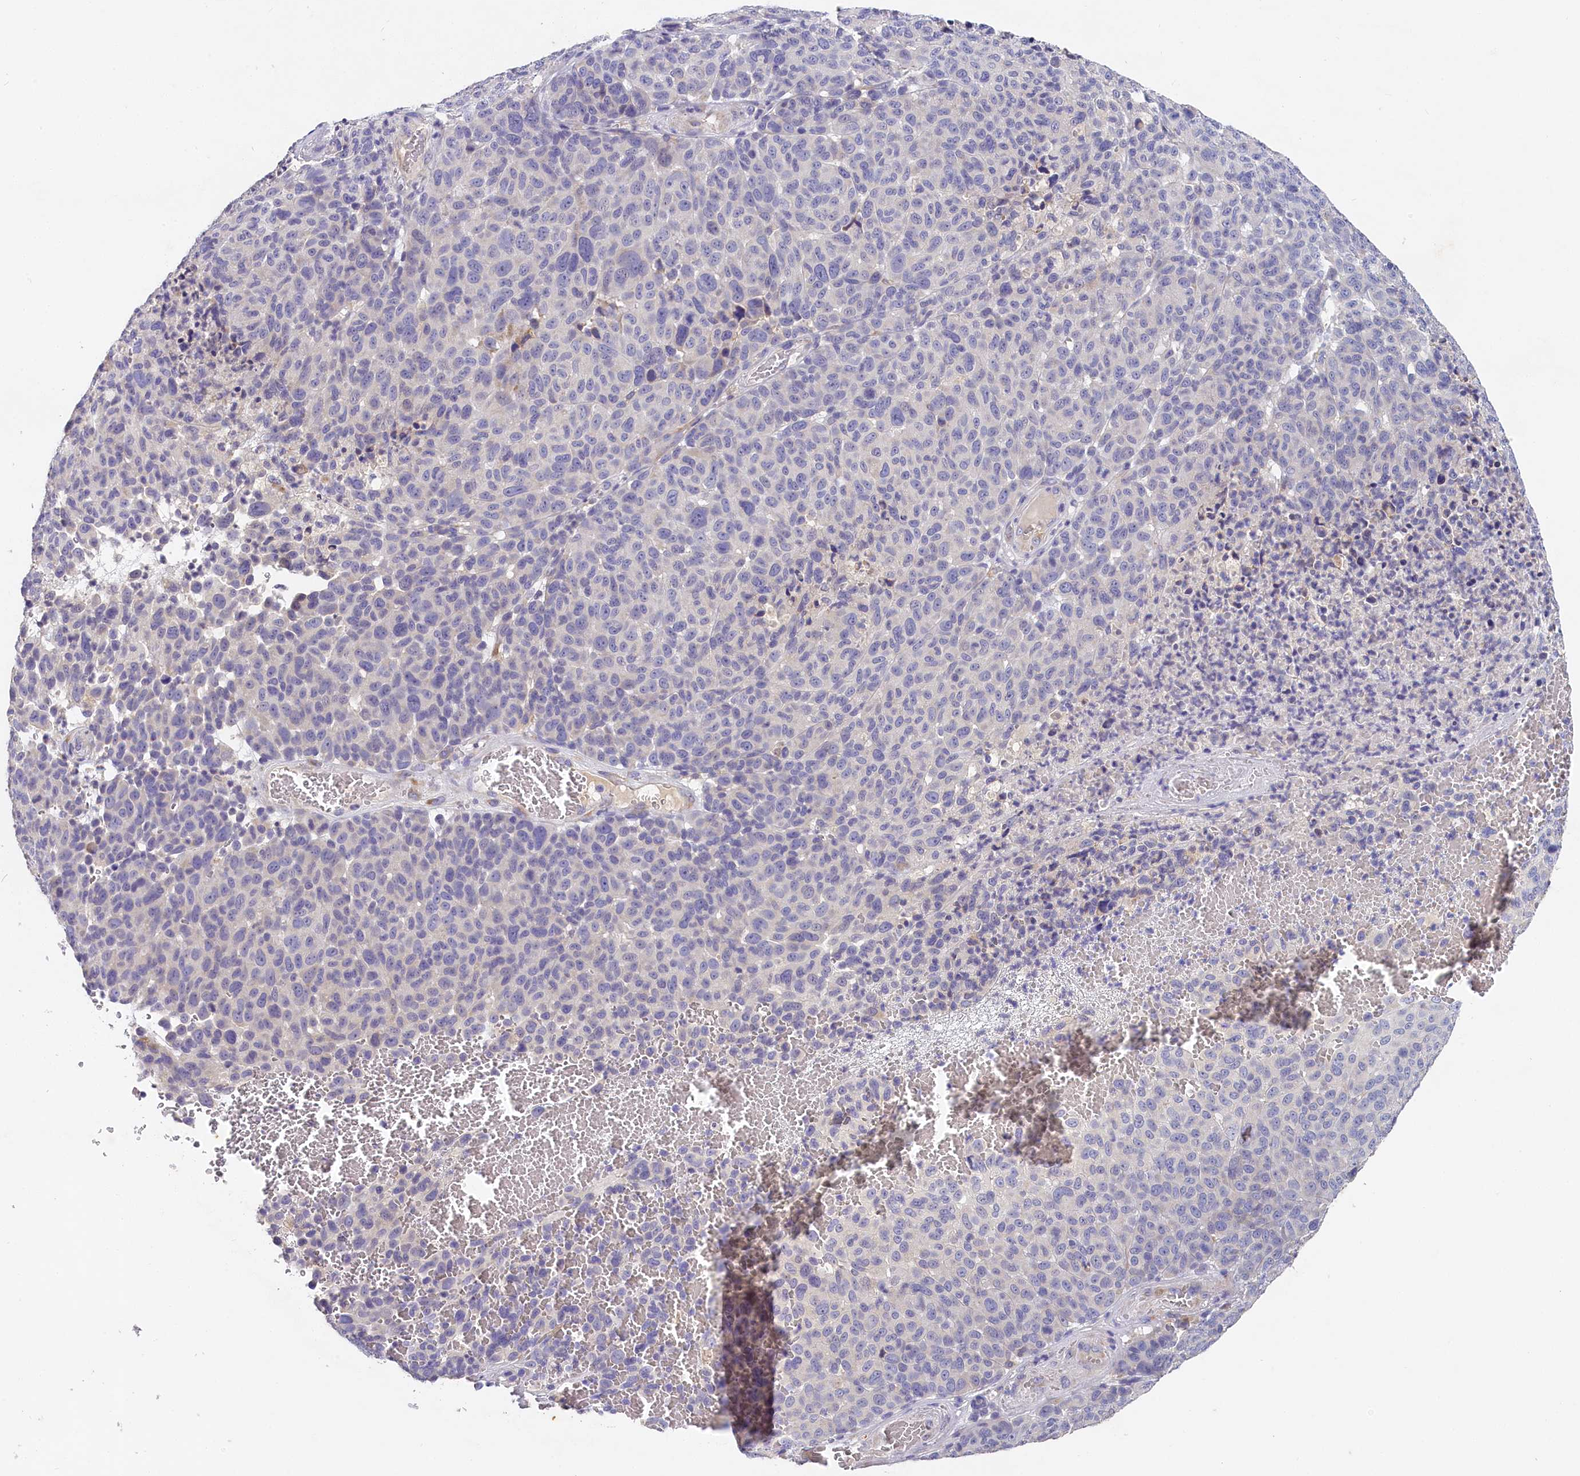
{"staining": {"intensity": "negative", "quantity": "none", "location": "none"}, "tissue": "melanoma", "cell_type": "Tumor cells", "image_type": "cancer", "snomed": [{"axis": "morphology", "description": "Malignant melanoma, NOS"}, {"axis": "topography", "description": "Skin"}], "caption": "DAB immunohistochemical staining of malignant melanoma demonstrates no significant expression in tumor cells.", "gene": "ST7L", "patient": {"sex": "male", "age": 49}}